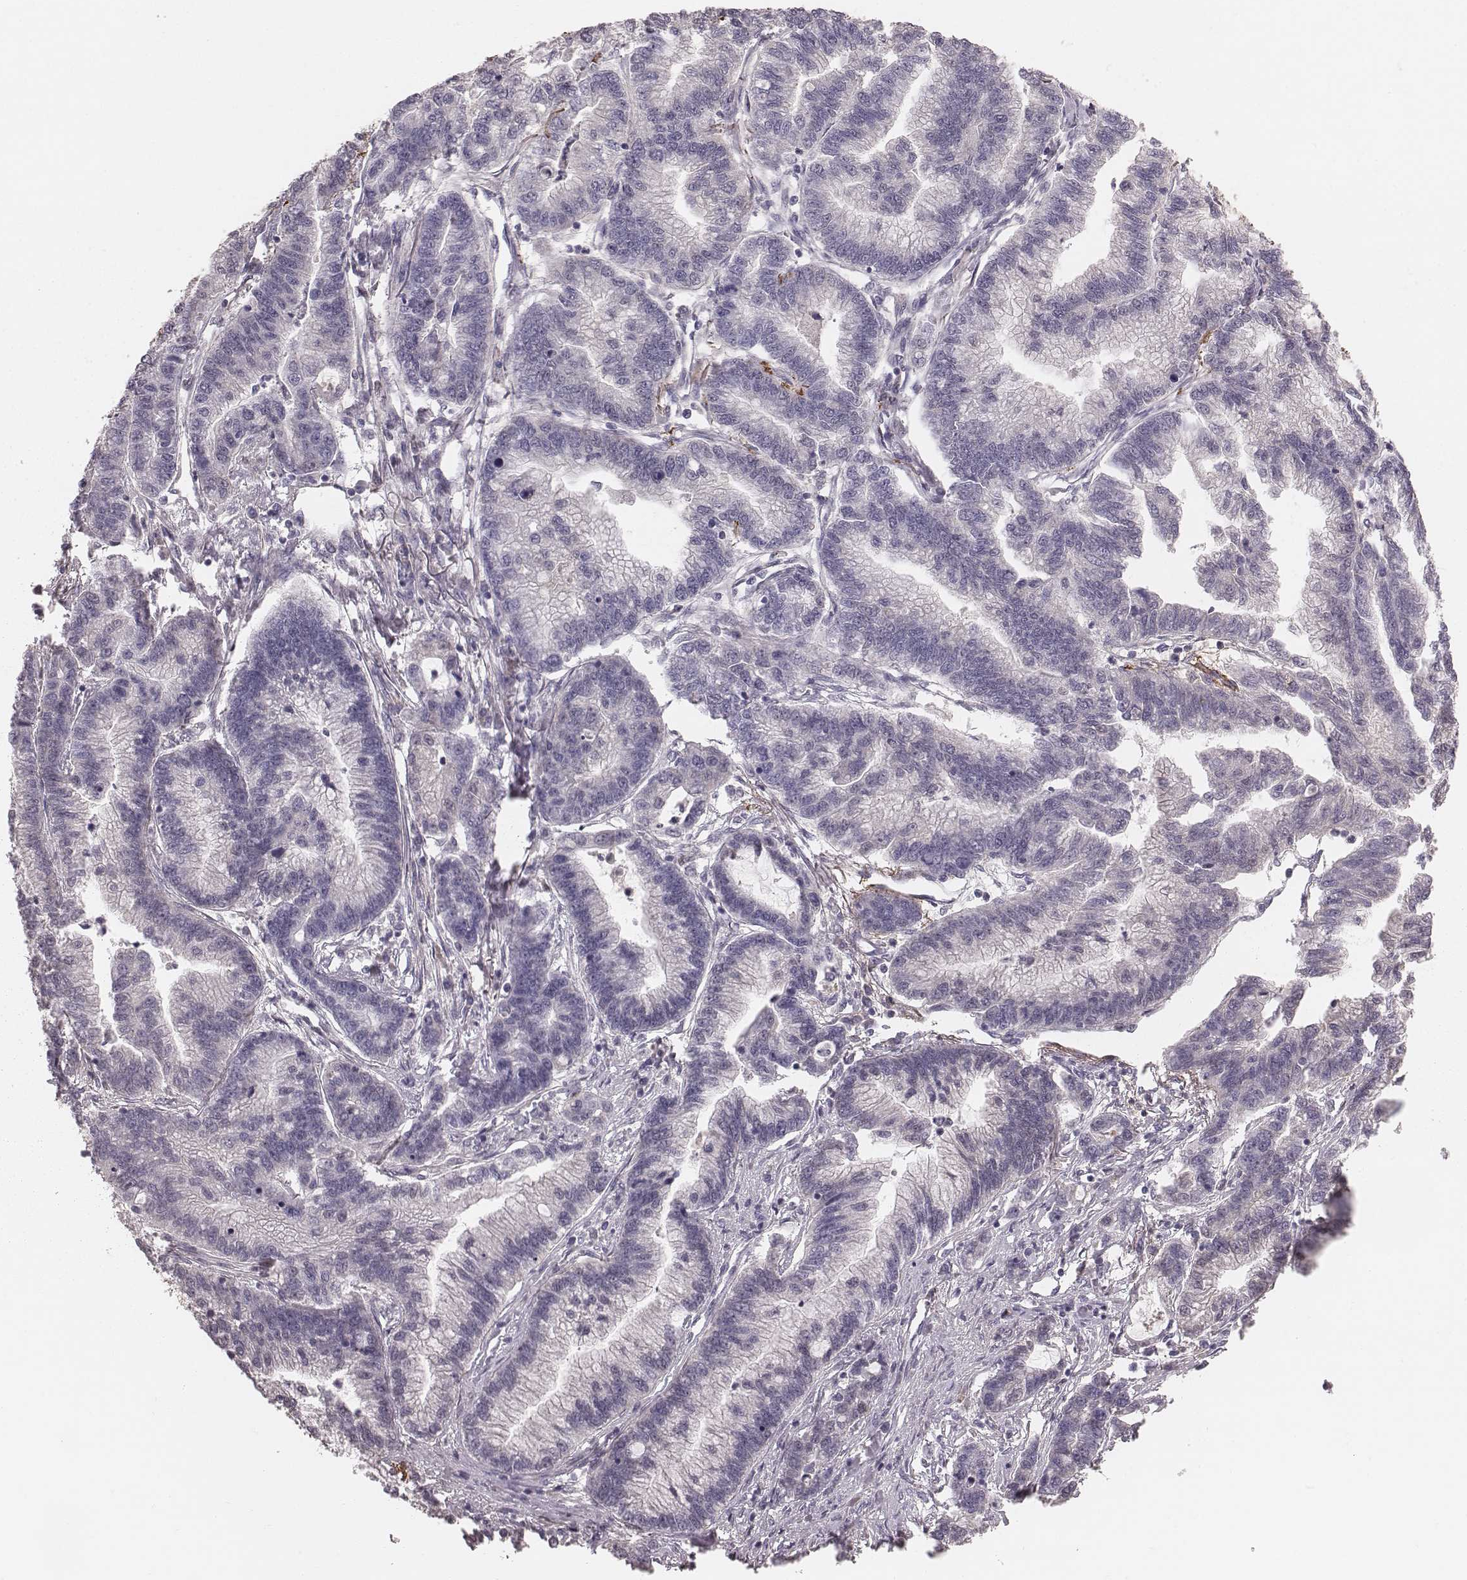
{"staining": {"intensity": "negative", "quantity": "none", "location": "none"}, "tissue": "stomach cancer", "cell_type": "Tumor cells", "image_type": "cancer", "snomed": [{"axis": "morphology", "description": "Adenocarcinoma, NOS"}, {"axis": "topography", "description": "Stomach"}], "caption": "This micrograph is of stomach adenocarcinoma stained with IHC to label a protein in brown with the nuclei are counter-stained blue. There is no expression in tumor cells.", "gene": "CFTR", "patient": {"sex": "male", "age": 83}}